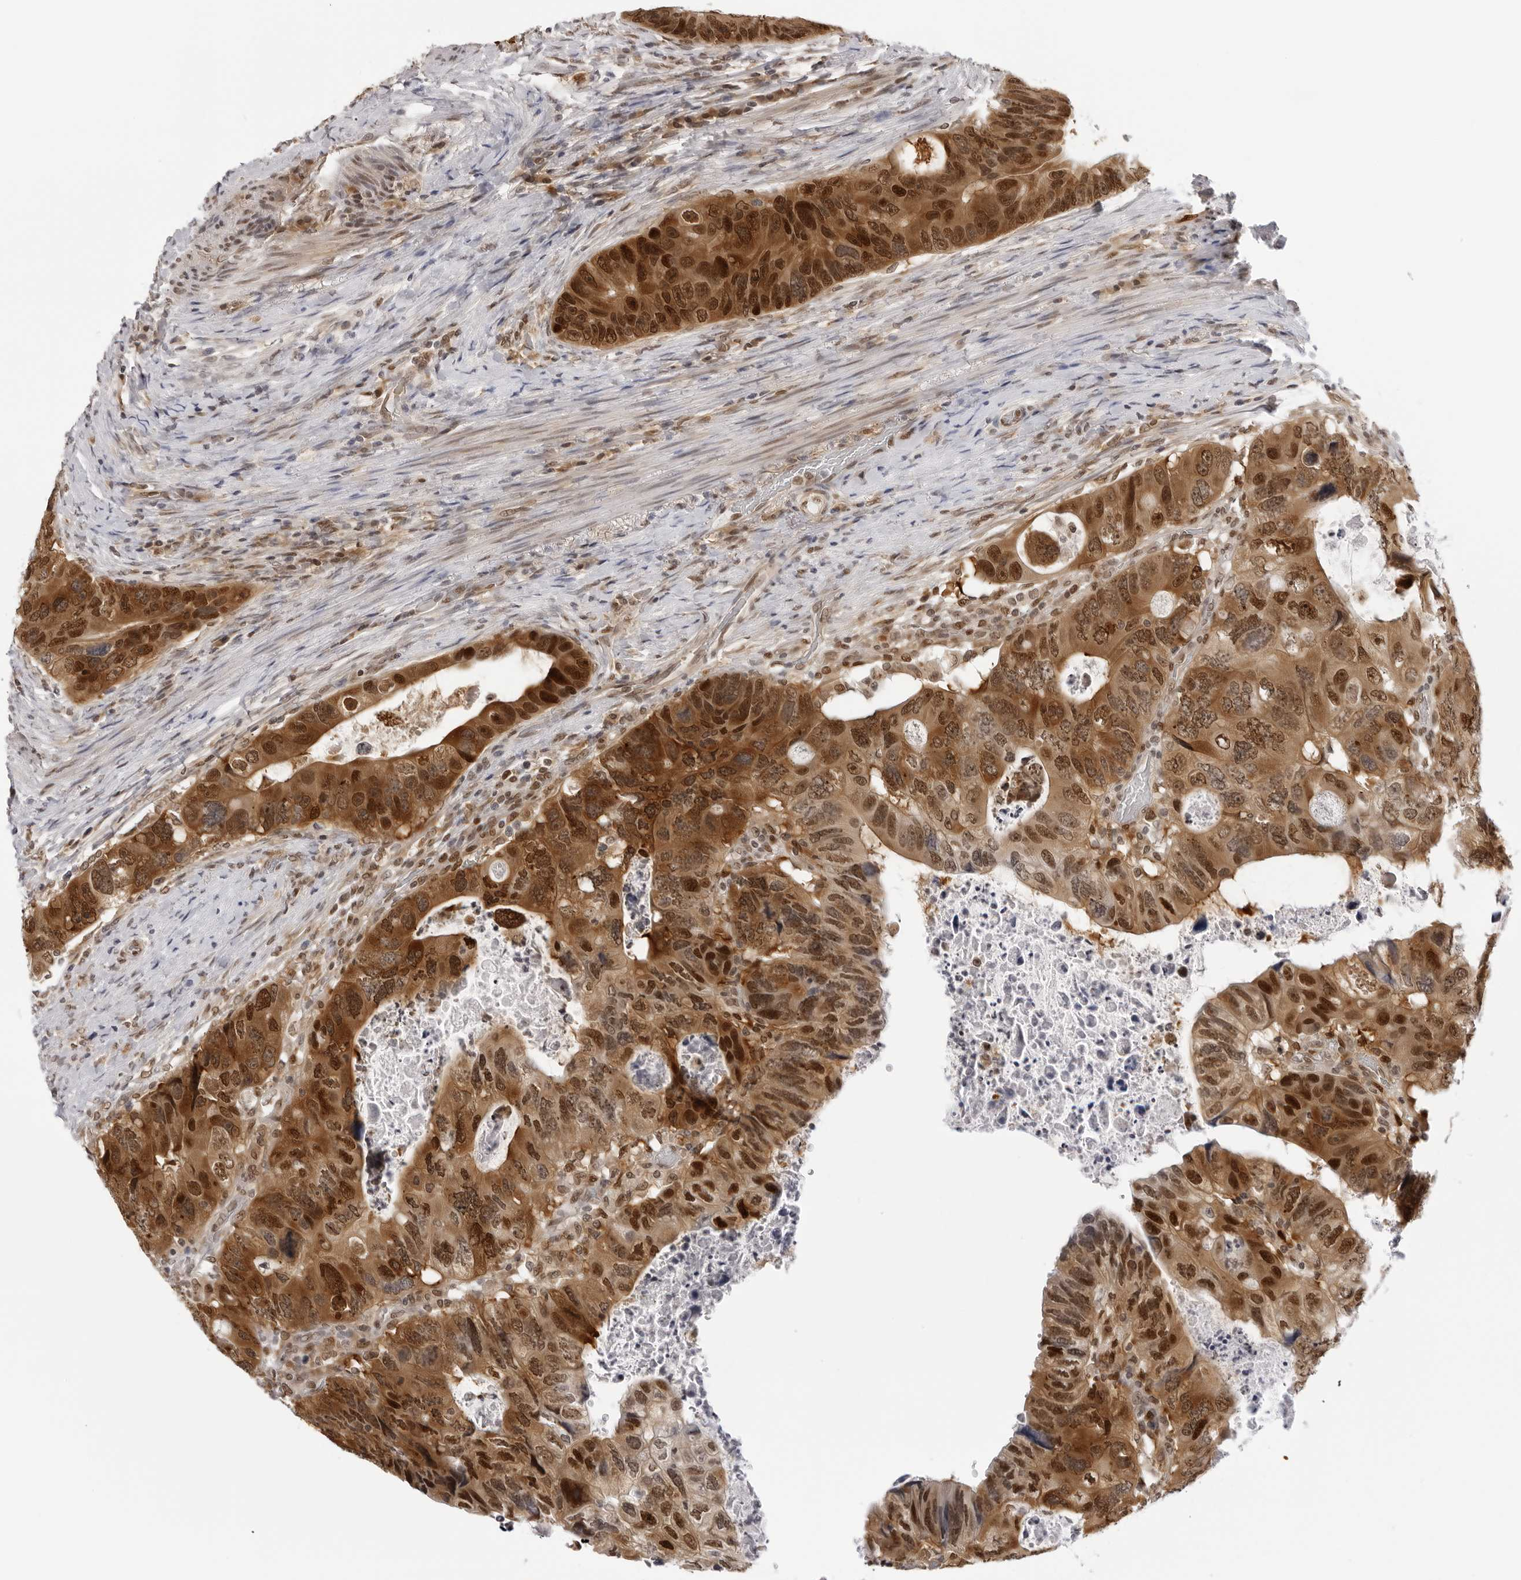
{"staining": {"intensity": "strong", "quantity": ">75%", "location": "cytoplasmic/membranous,nuclear"}, "tissue": "colorectal cancer", "cell_type": "Tumor cells", "image_type": "cancer", "snomed": [{"axis": "morphology", "description": "Adenocarcinoma, NOS"}, {"axis": "topography", "description": "Rectum"}], "caption": "DAB immunohistochemical staining of human adenocarcinoma (colorectal) reveals strong cytoplasmic/membranous and nuclear protein positivity in approximately >75% of tumor cells.", "gene": "WDR77", "patient": {"sex": "male", "age": 59}}